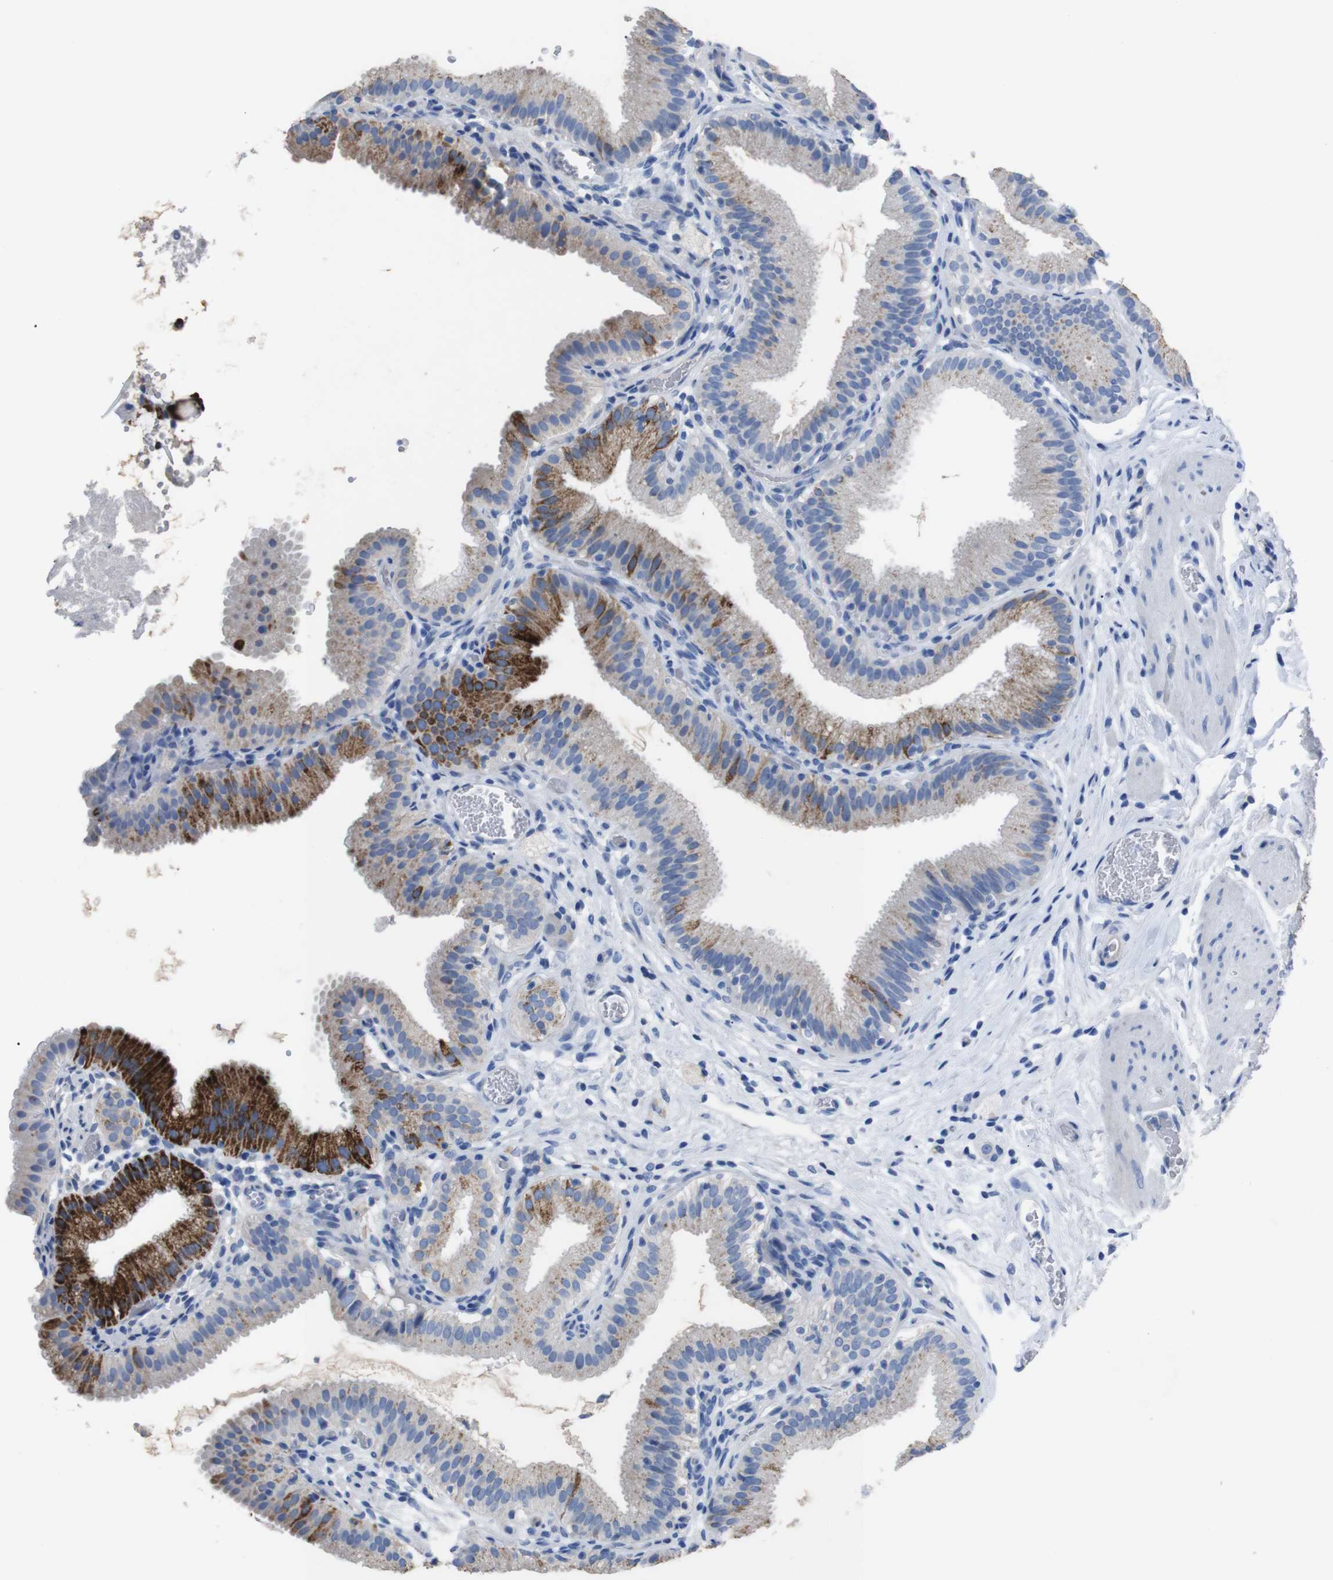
{"staining": {"intensity": "strong", "quantity": "25%-75%", "location": "cytoplasmic/membranous"}, "tissue": "gallbladder", "cell_type": "Glandular cells", "image_type": "normal", "snomed": [{"axis": "morphology", "description": "Normal tissue, NOS"}, {"axis": "topography", "description": "Gallbladder"}], "caption": "Protein staining shows strong cytoplasmic/membranous positivity in about 25%-75% of glandular cells in benign gallbladder.", "gene": "GJB2", "patient": {"sex": "male", "age": 54}}